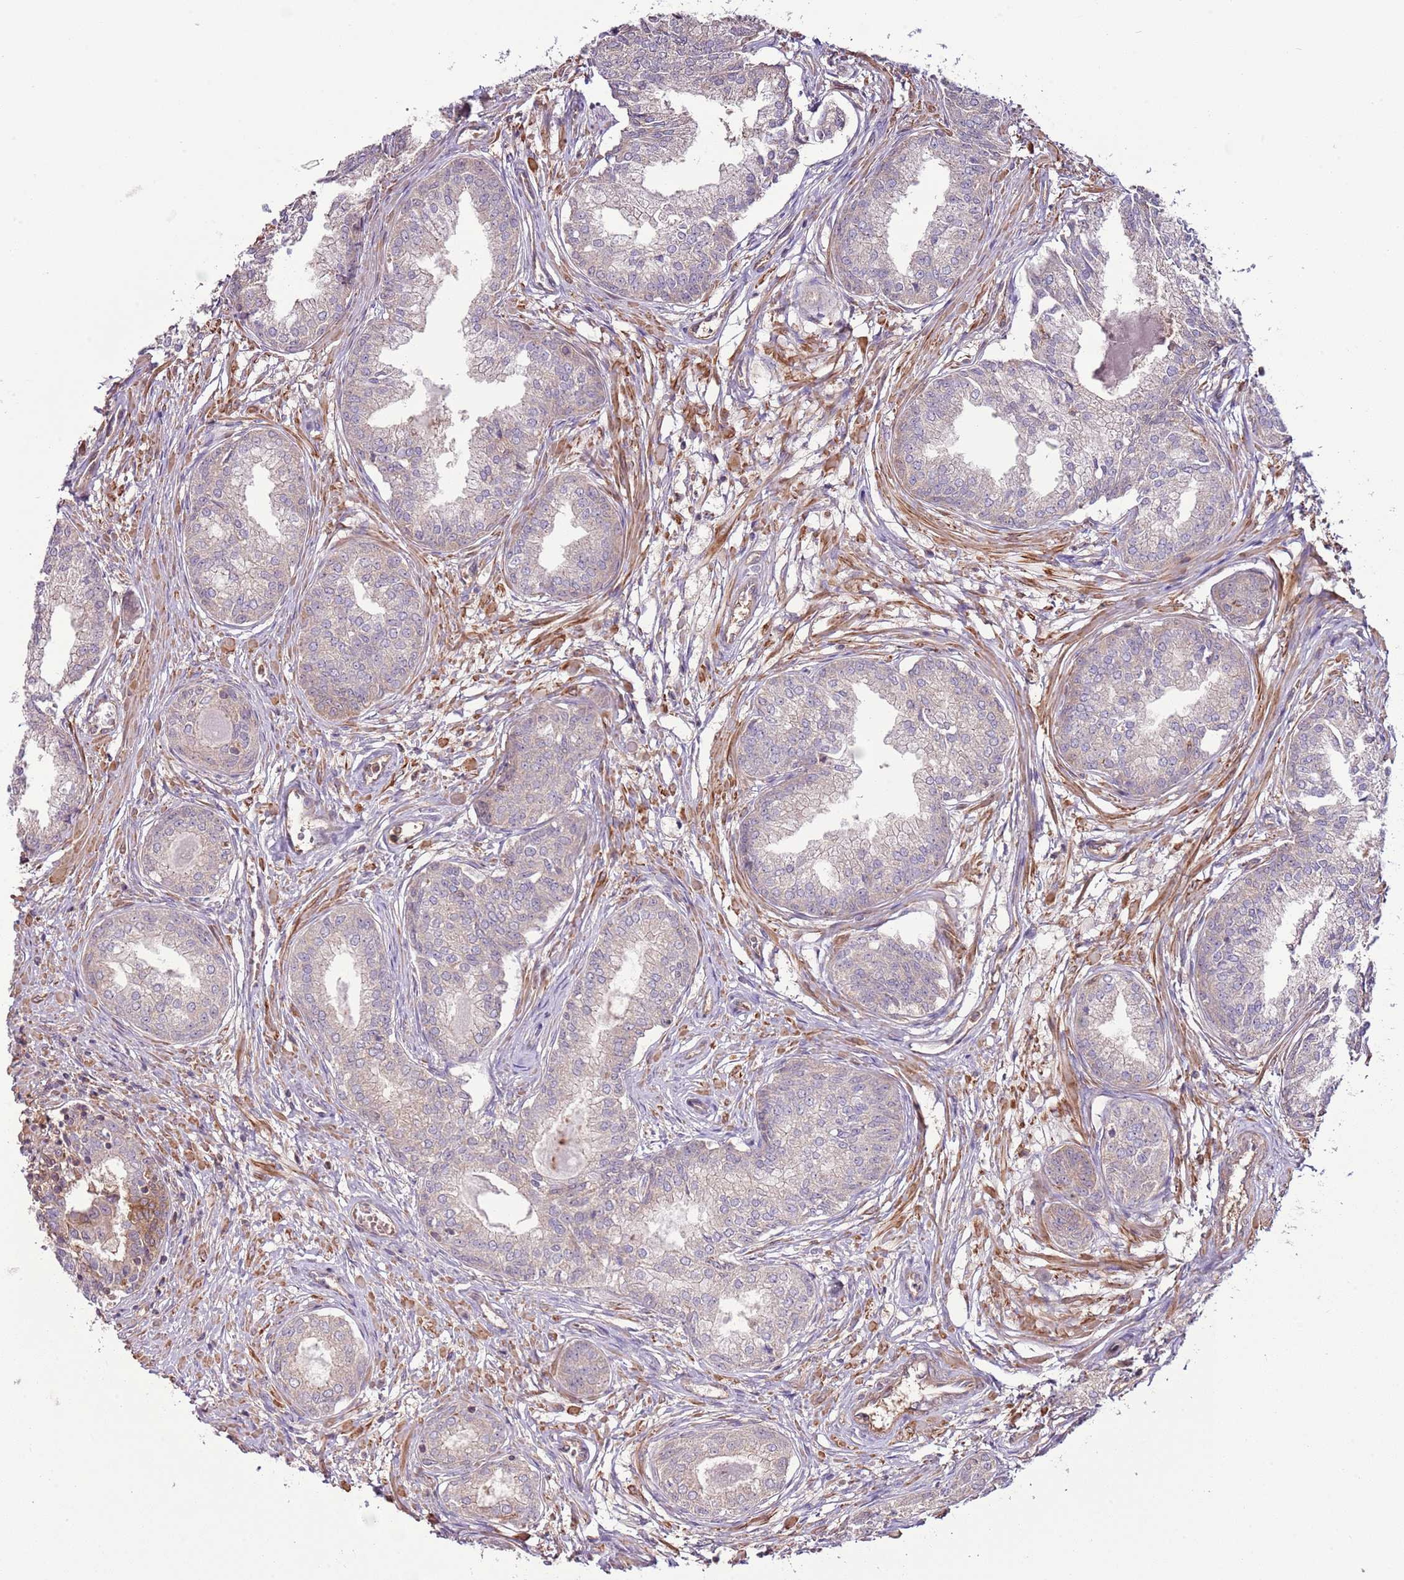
{"staining": {"intensity": "negative", "quantity": "none", "location": "none"}, "tissue": "prostate cancer", "cell_type": "Tumor cells", "image_type": "cancer", "snomed": [{"axis": "morphology", "description": "Adenocarcinoma, High grade"}, {"axis": "topography", "description": "Prostate"}], "caption": "This histopathology image is of prostate cancer stained with immunohistochemistry to label a protein in brown with the nuclei are counter-stained blue. There is no staining in tumor cells.", "gene": "LPIN2", "patient": {"sex": "male", "age": 67}}